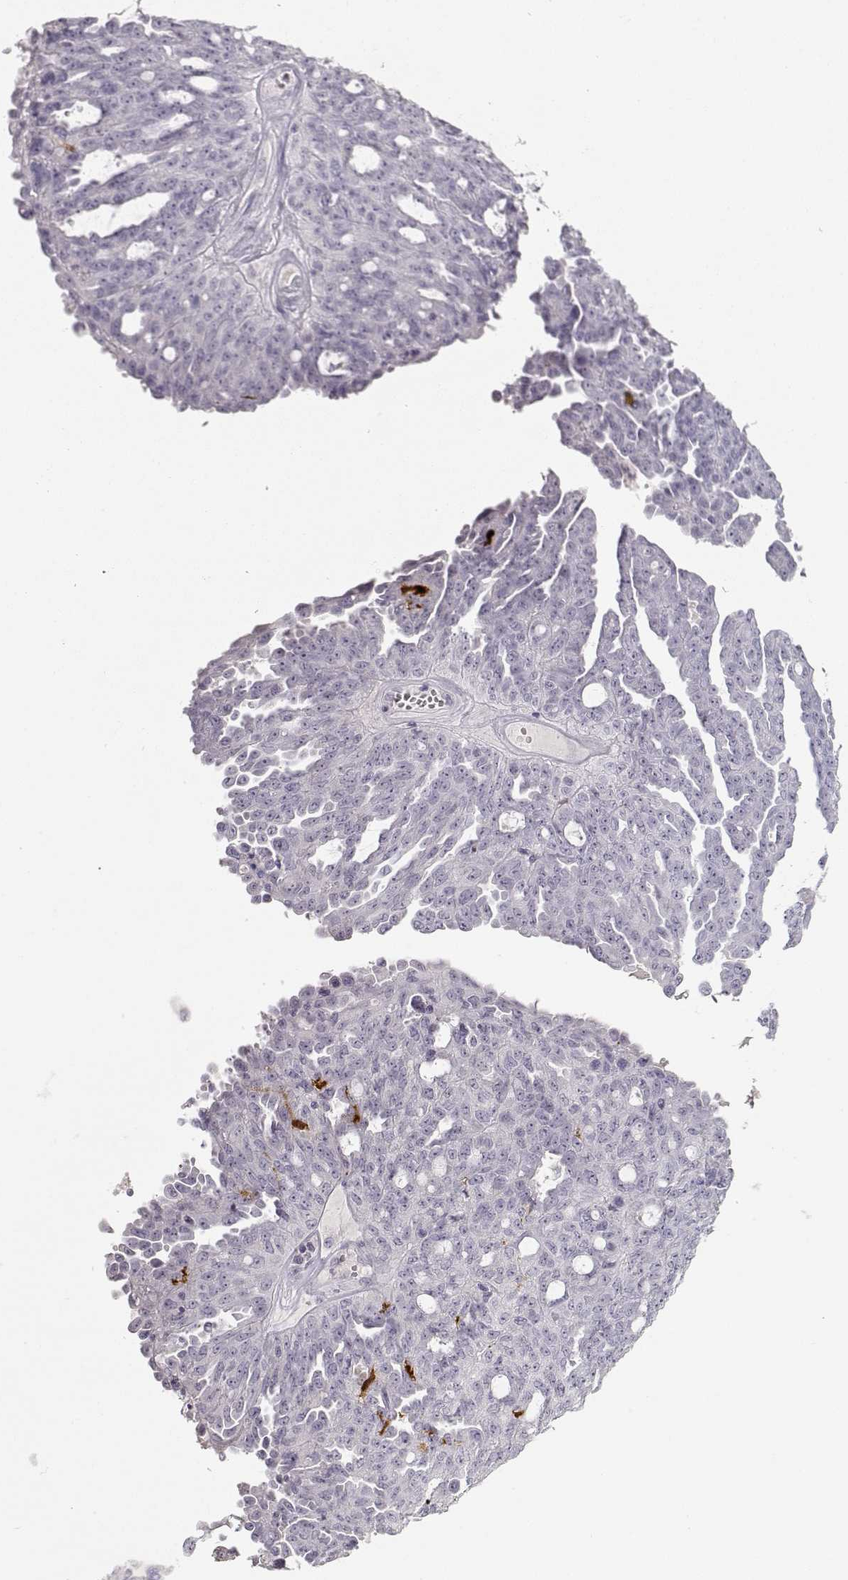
{"staining": {"intensity": "negative", "quantity": "none", "location": "none"}, "tissue": "ovarian cancer", "cell_type": "Tumor cells", "image_type": "cancer", "snomed": [{"axis": "morphology", "description": "Cystadenocarcinoma, serous, NOS"}, {"axis": "topography", "description": "Ovary"}], "caption": "Photomicrograph shows no protein positivity in tumor cells of serous cystadenocarcinoma (ovarian) tissue.", "gene": "S100B", "patient": {"sex": "female", "age": 71}}